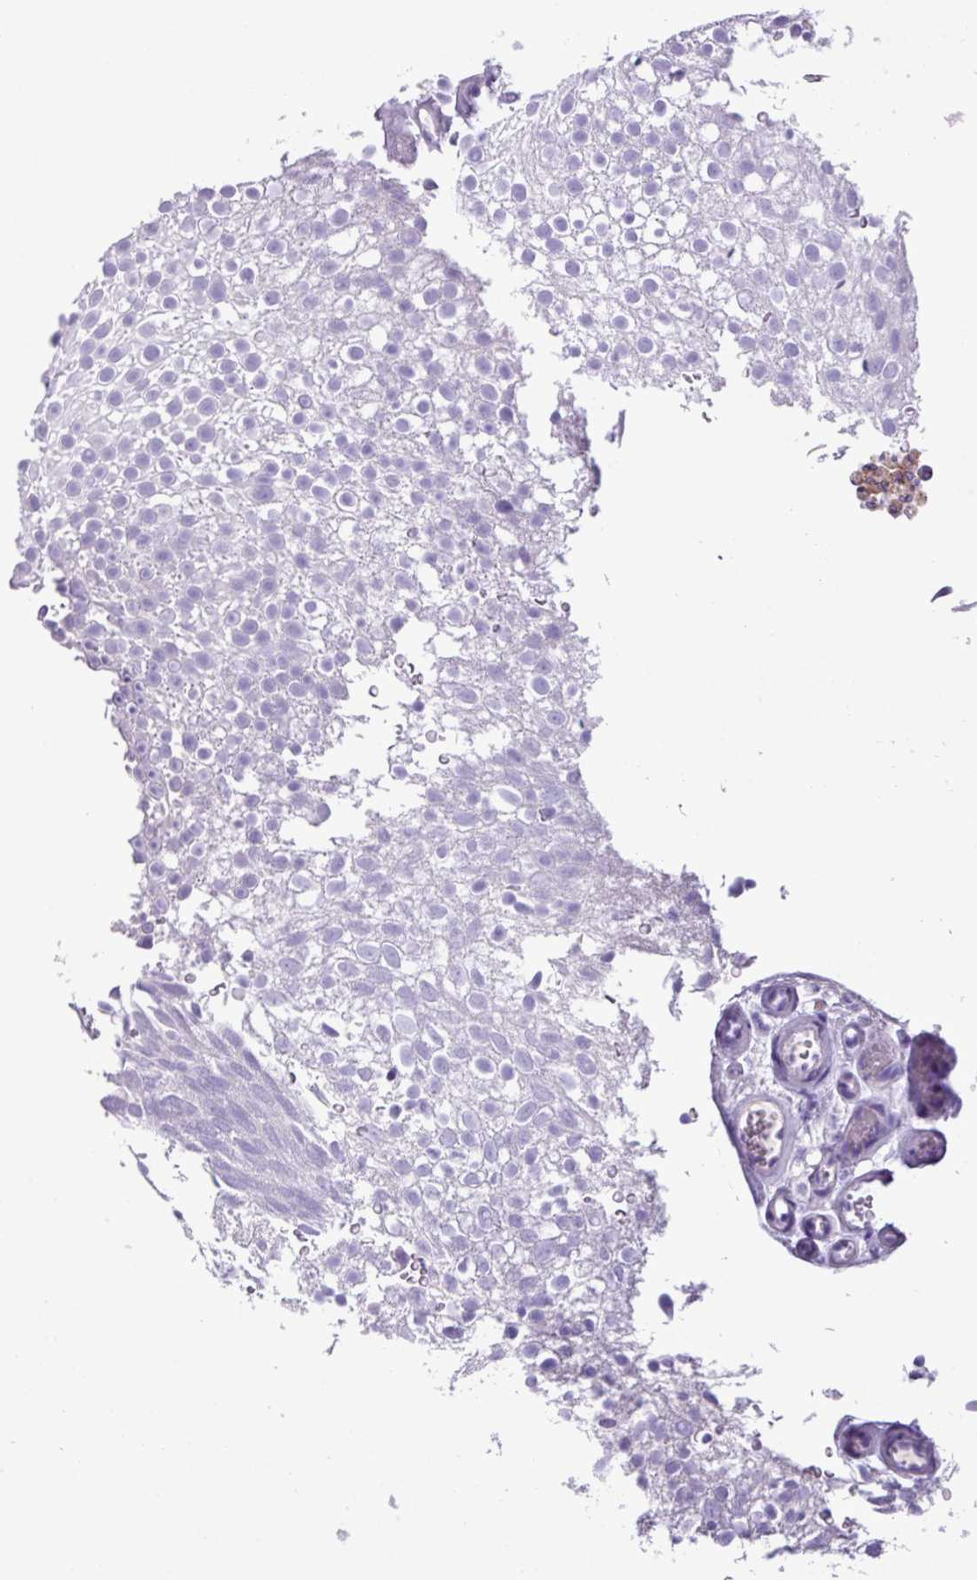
{"staining": {"intensity": "negative", "quantity": "none", "location": "none"}, "tissue": "urothelial cancer", "cell_type": "Tumor cells", "image_type": "cancer", "snomed": [{"axis": "morphology", "description": "Urothelial carcinoma, Low grade"}, {"axis": "topography", "description": "Urinary bladder"}], "caption": "A photomicrograph of low-grade urothelial carcinoma stained for a protein reveals no brown staining in tumor cells.", "gene": "CYSTM1", "patient": {"sex": "male", "age": 78}}